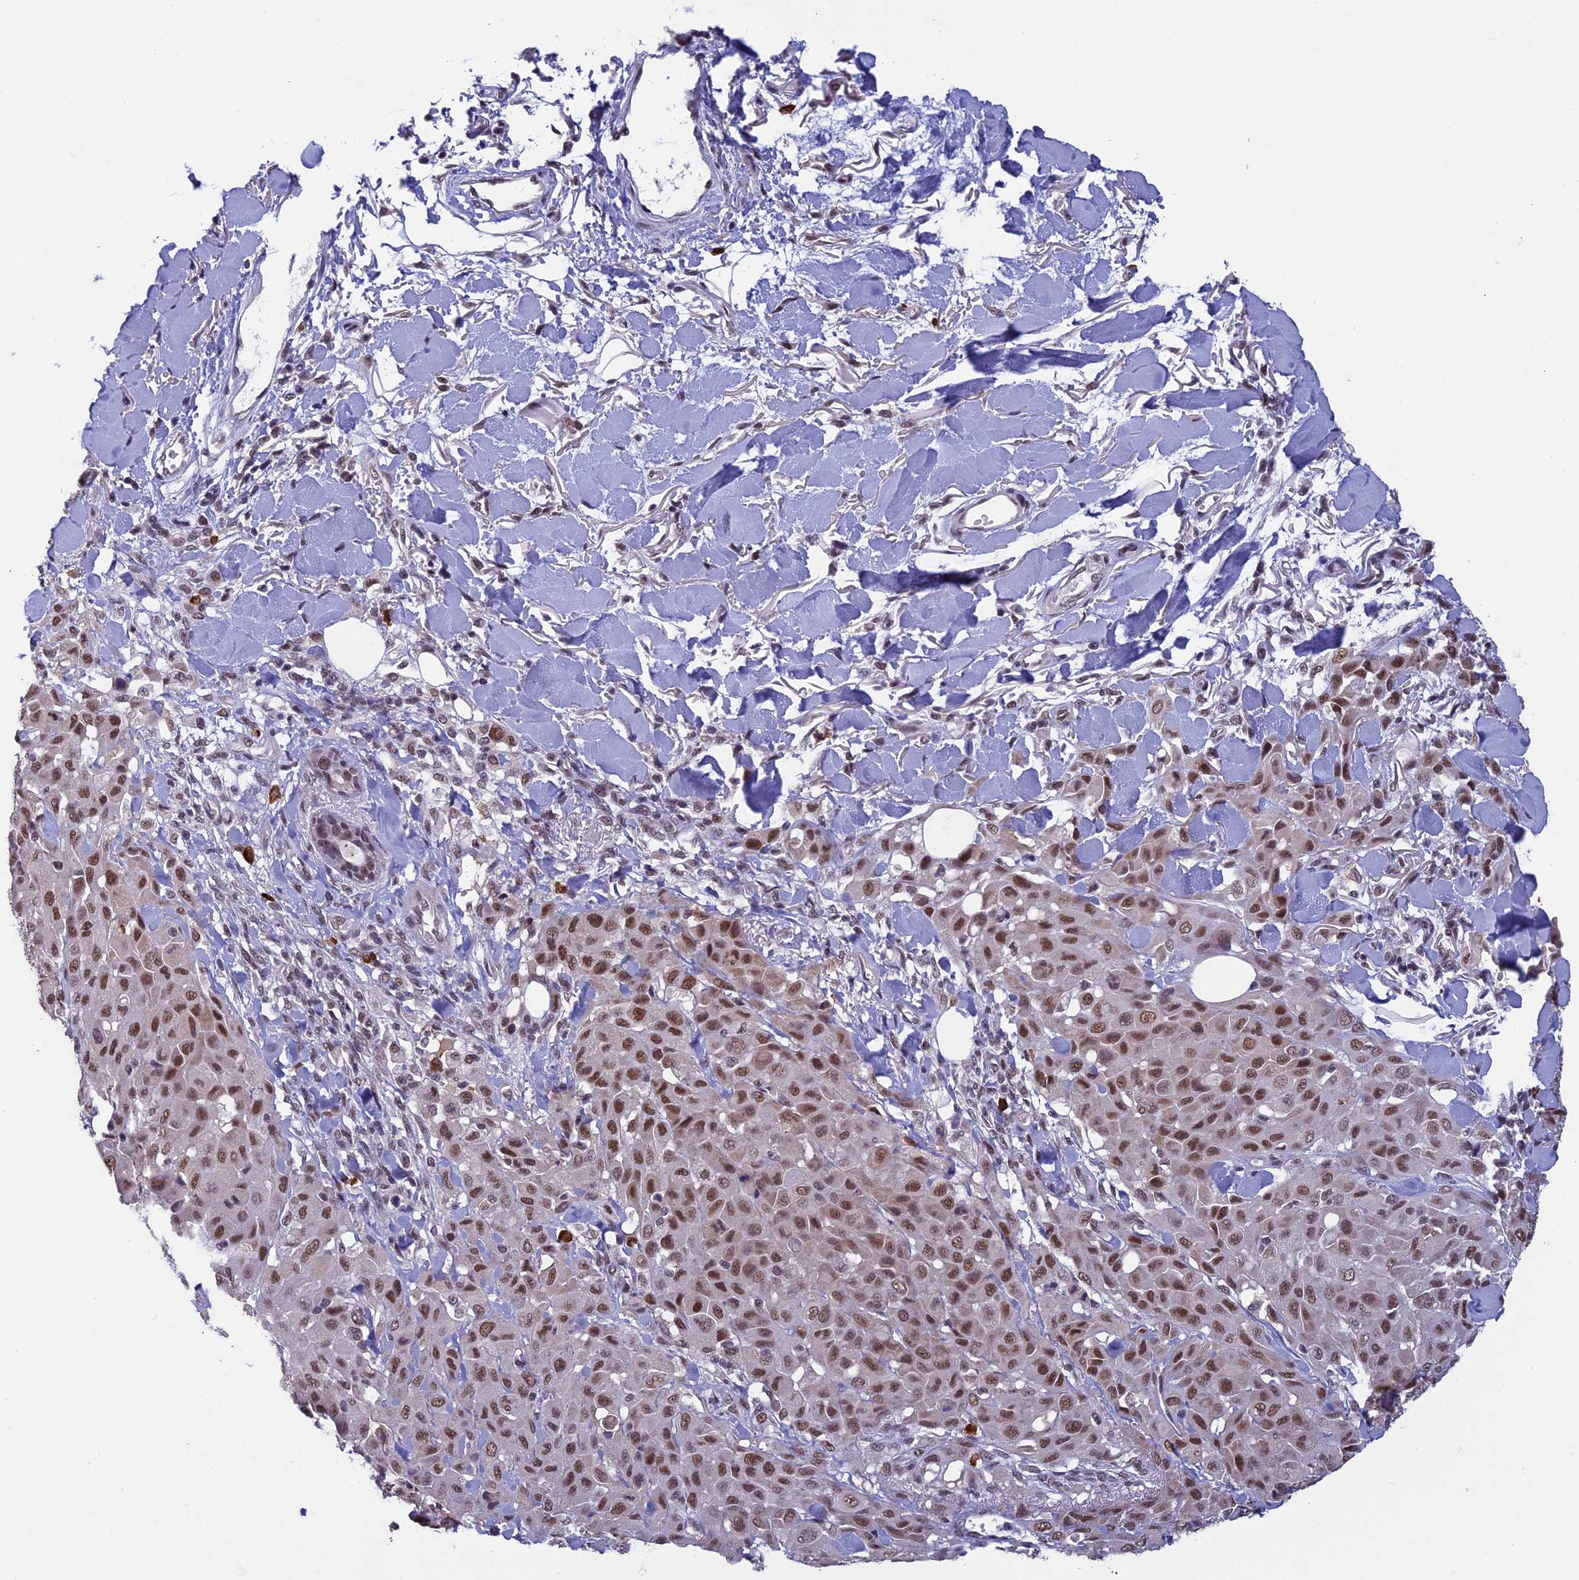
{"staining": {"intensity": "moderate", "quantity": ">75%", "location": "nuclear"}, "tissue": "melanoma", "cell_type": "Tumor cells", "image_type": "cancer", "snomed": [{"axis": "morphology", "description": "Malignant melanoma, Metastatic site"}, {"axis": "topography", "description": "Skin"}], "caption": "Tumor cells demonstrate moderate nuclear staining in approximately >75% of cells in malignant melanoma (metastatic site). (IHC, brightfield microscopy, high magnification).", "gene": "RNF40", "patient": {"sex": "female", "age": 81}}